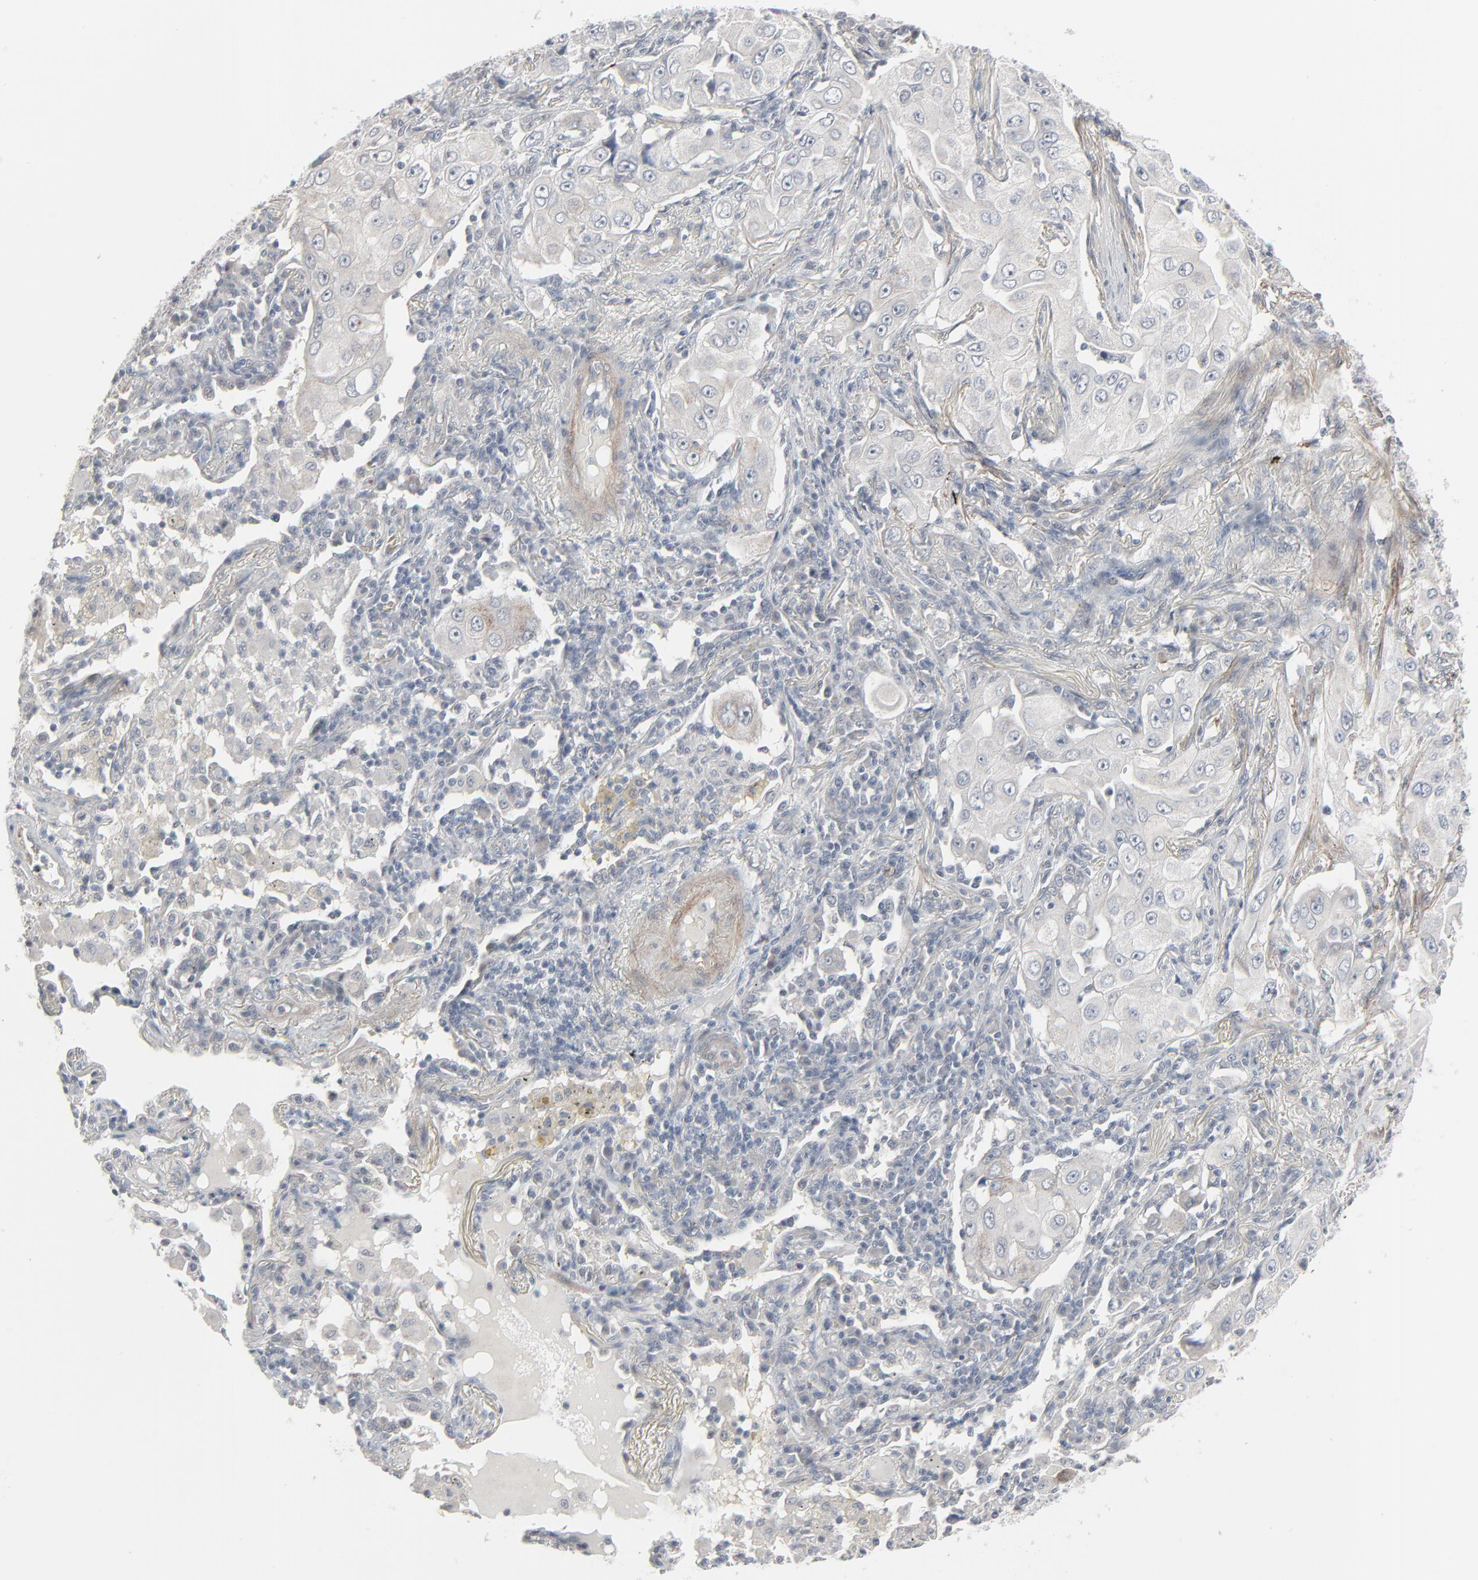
{"staining": {"intensity": "negative", "quantity": "none", "location": "none"}, "tissue": "lung cancer", "cell_type": "Tumor cells", "image_type": "cancer", "snomed": [{"axis": "morphology", "description": "Adenocarcinoma, NOS"}, {"axis": "topography", "description": "Lung"}], "caption": "The immunohistochemistry histopathology image has no significant positivity in tumor cells of lung adenocarcinoma tissue. (DAB IHC with hematoxylin counter stain).", "gene": "NEUROD1", "patient": {"sex": "male", "age": 84}}